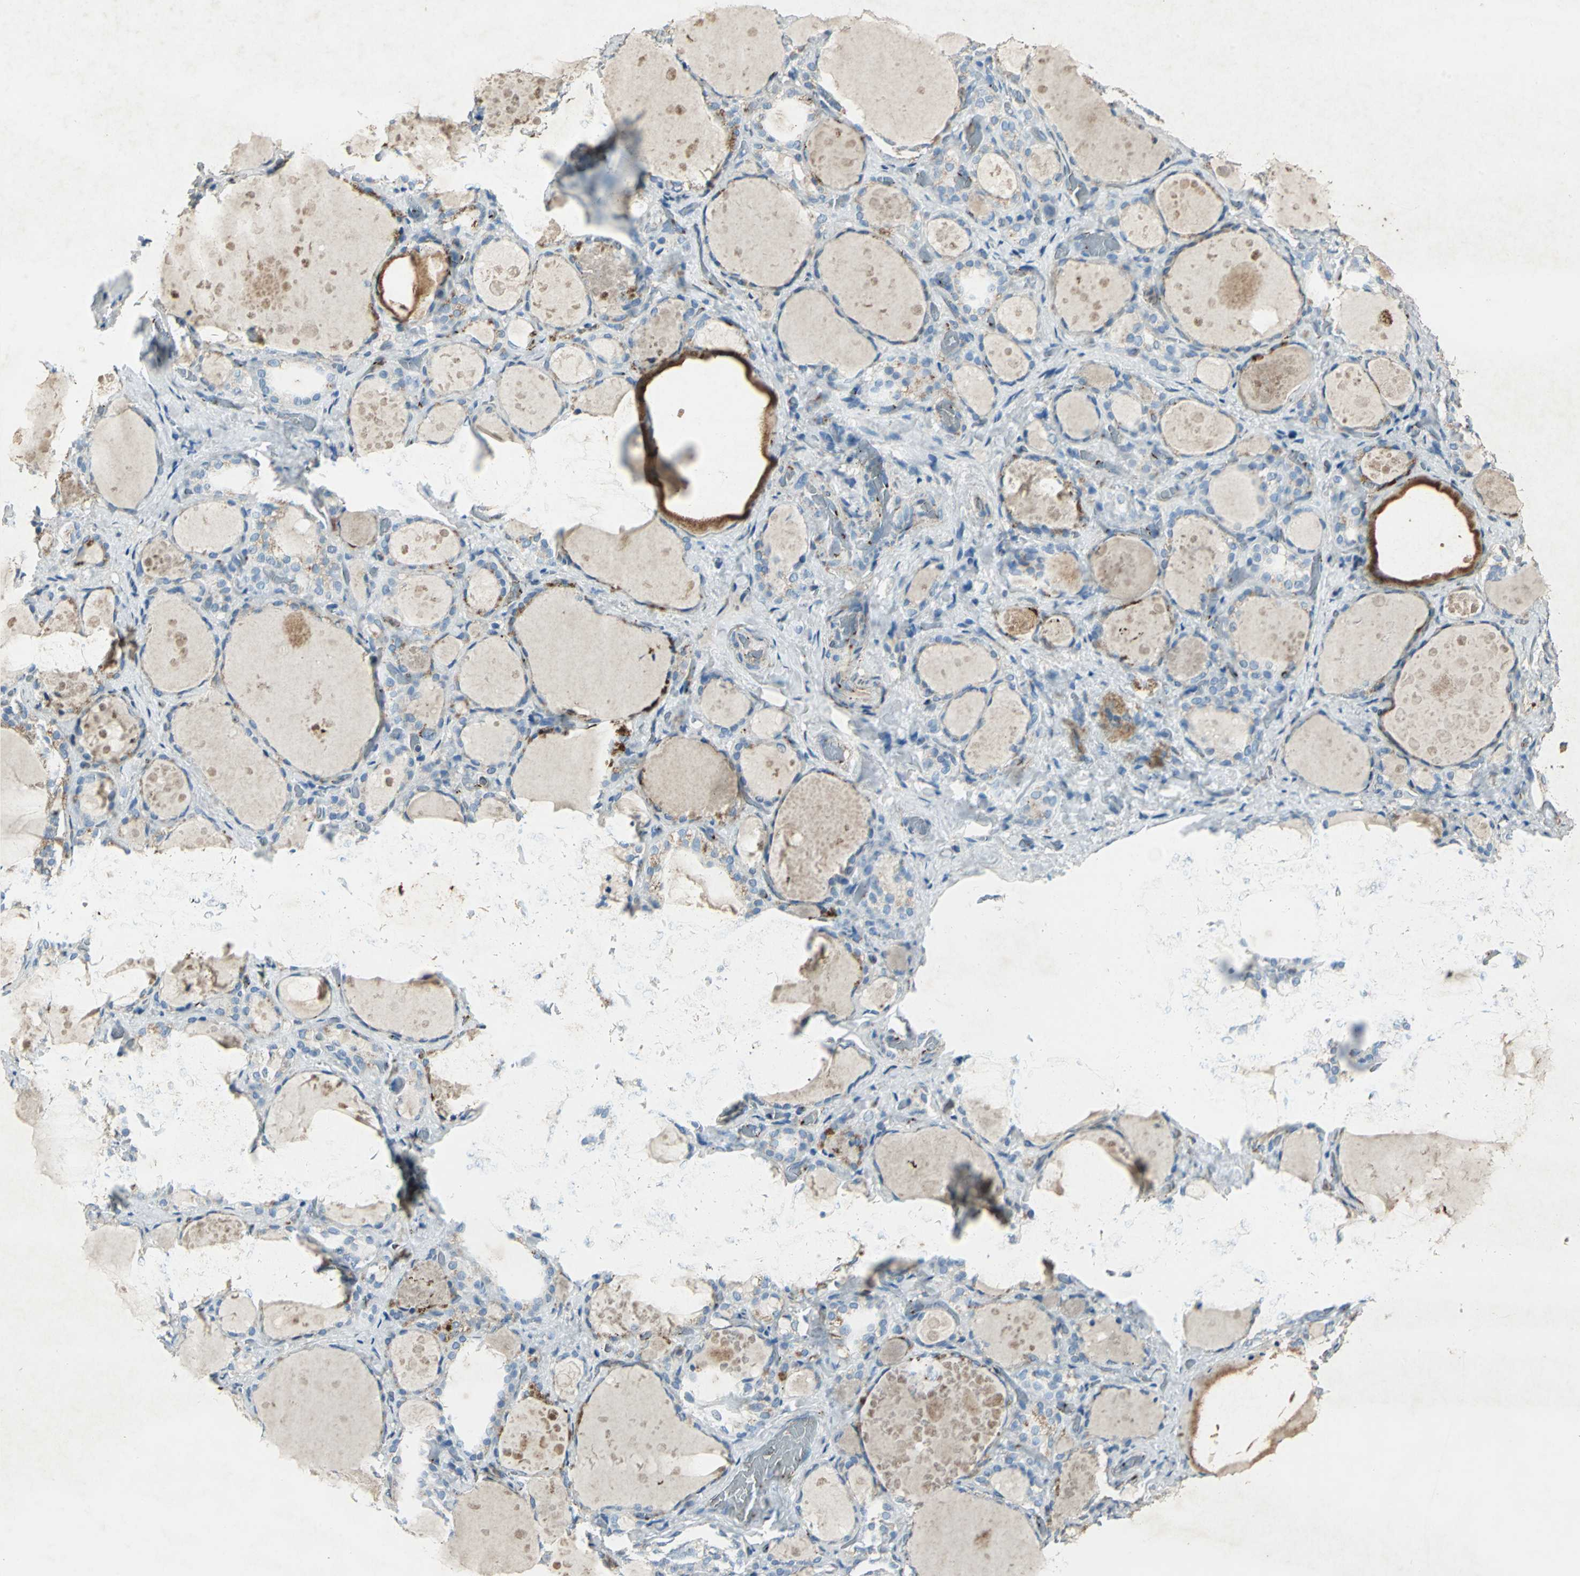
{"staining": {"intensity": "moderate", "quantity": "<25%", "location": "cytoplasmic/membranous"}, "tissue": "thyroid gland", "cell_type": "Glandular cells", "image_type": "normal", "snomed": [{"axis": "morphology", "description": "Normal tissue, NOS"}, {"axis": "topography", "description": "Thyroid gland"}], "caption": "Thyroid gland stained with DAB (3,3'-diaminobenzidine) immunohistochemistry shows low levels of moderate cytoplasmic/membranous positivity in approximately <25% of glandular cells.", "gene": "CAMK2B", "patient": {"sex": "female", "age": 75}}